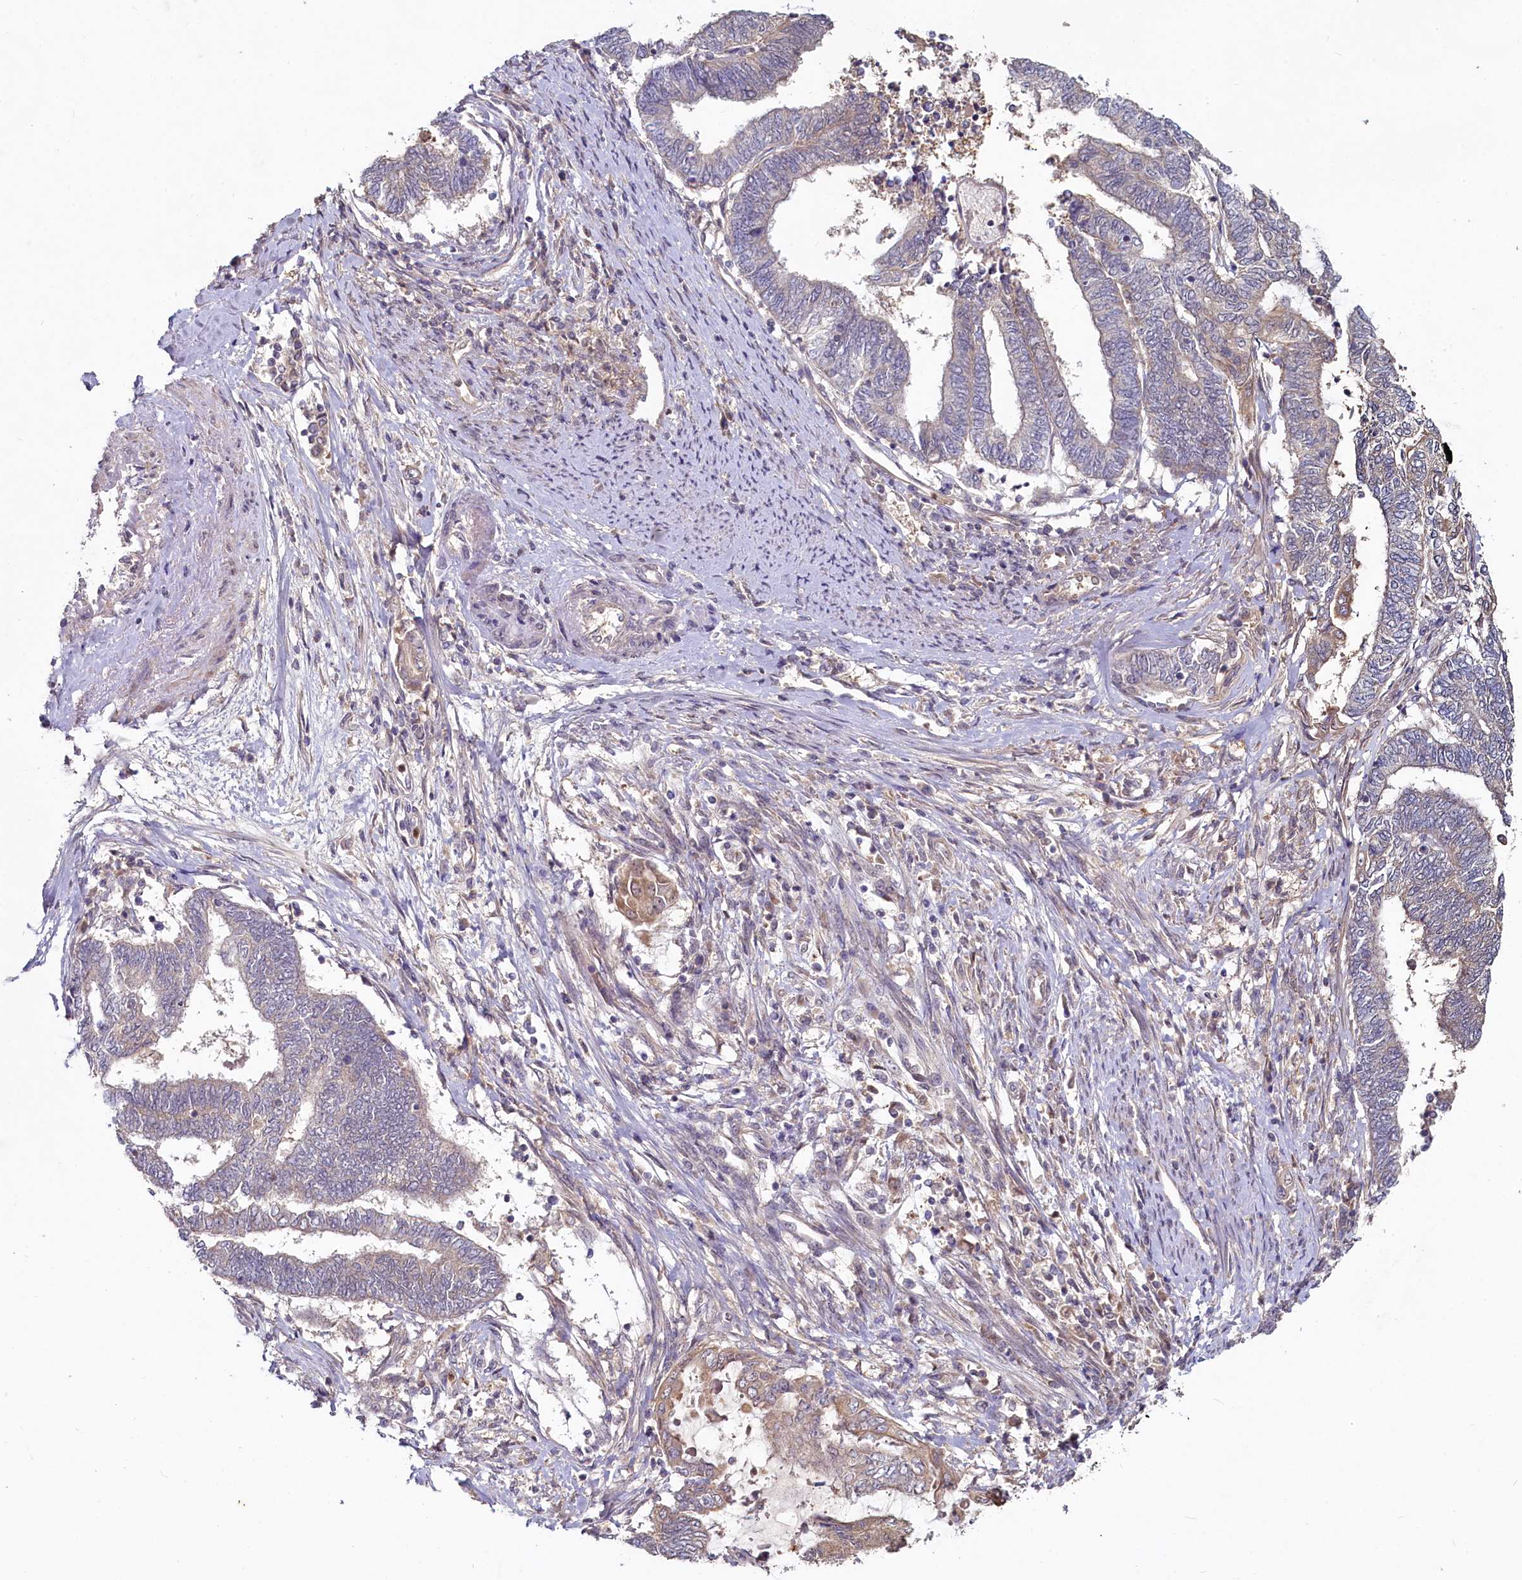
{"staining": {"intensity": "weak", "quantity": "25%-75%", "location": "cytoplasmic/membranous"}, "tissue": "endometrial cancer", "cell_type": "Tumor cells", "image_type": "cancer", "snomed": [{"axis": "morphology", "description": "Adenocarcinoma, NOS"}, {"axis": "topography", "description": "Uterus"}, {"axis": "topography", "description": "Endometrium"}], "caption": "Brown immunohistochemical staining in human endometrial adenocarcinoma shows weak cytoplasmic/membranous positivity in approximately 25%-75% of tumor cells.", "gene": "HERC3", "patient": {"sex": "female", "age": 70}}